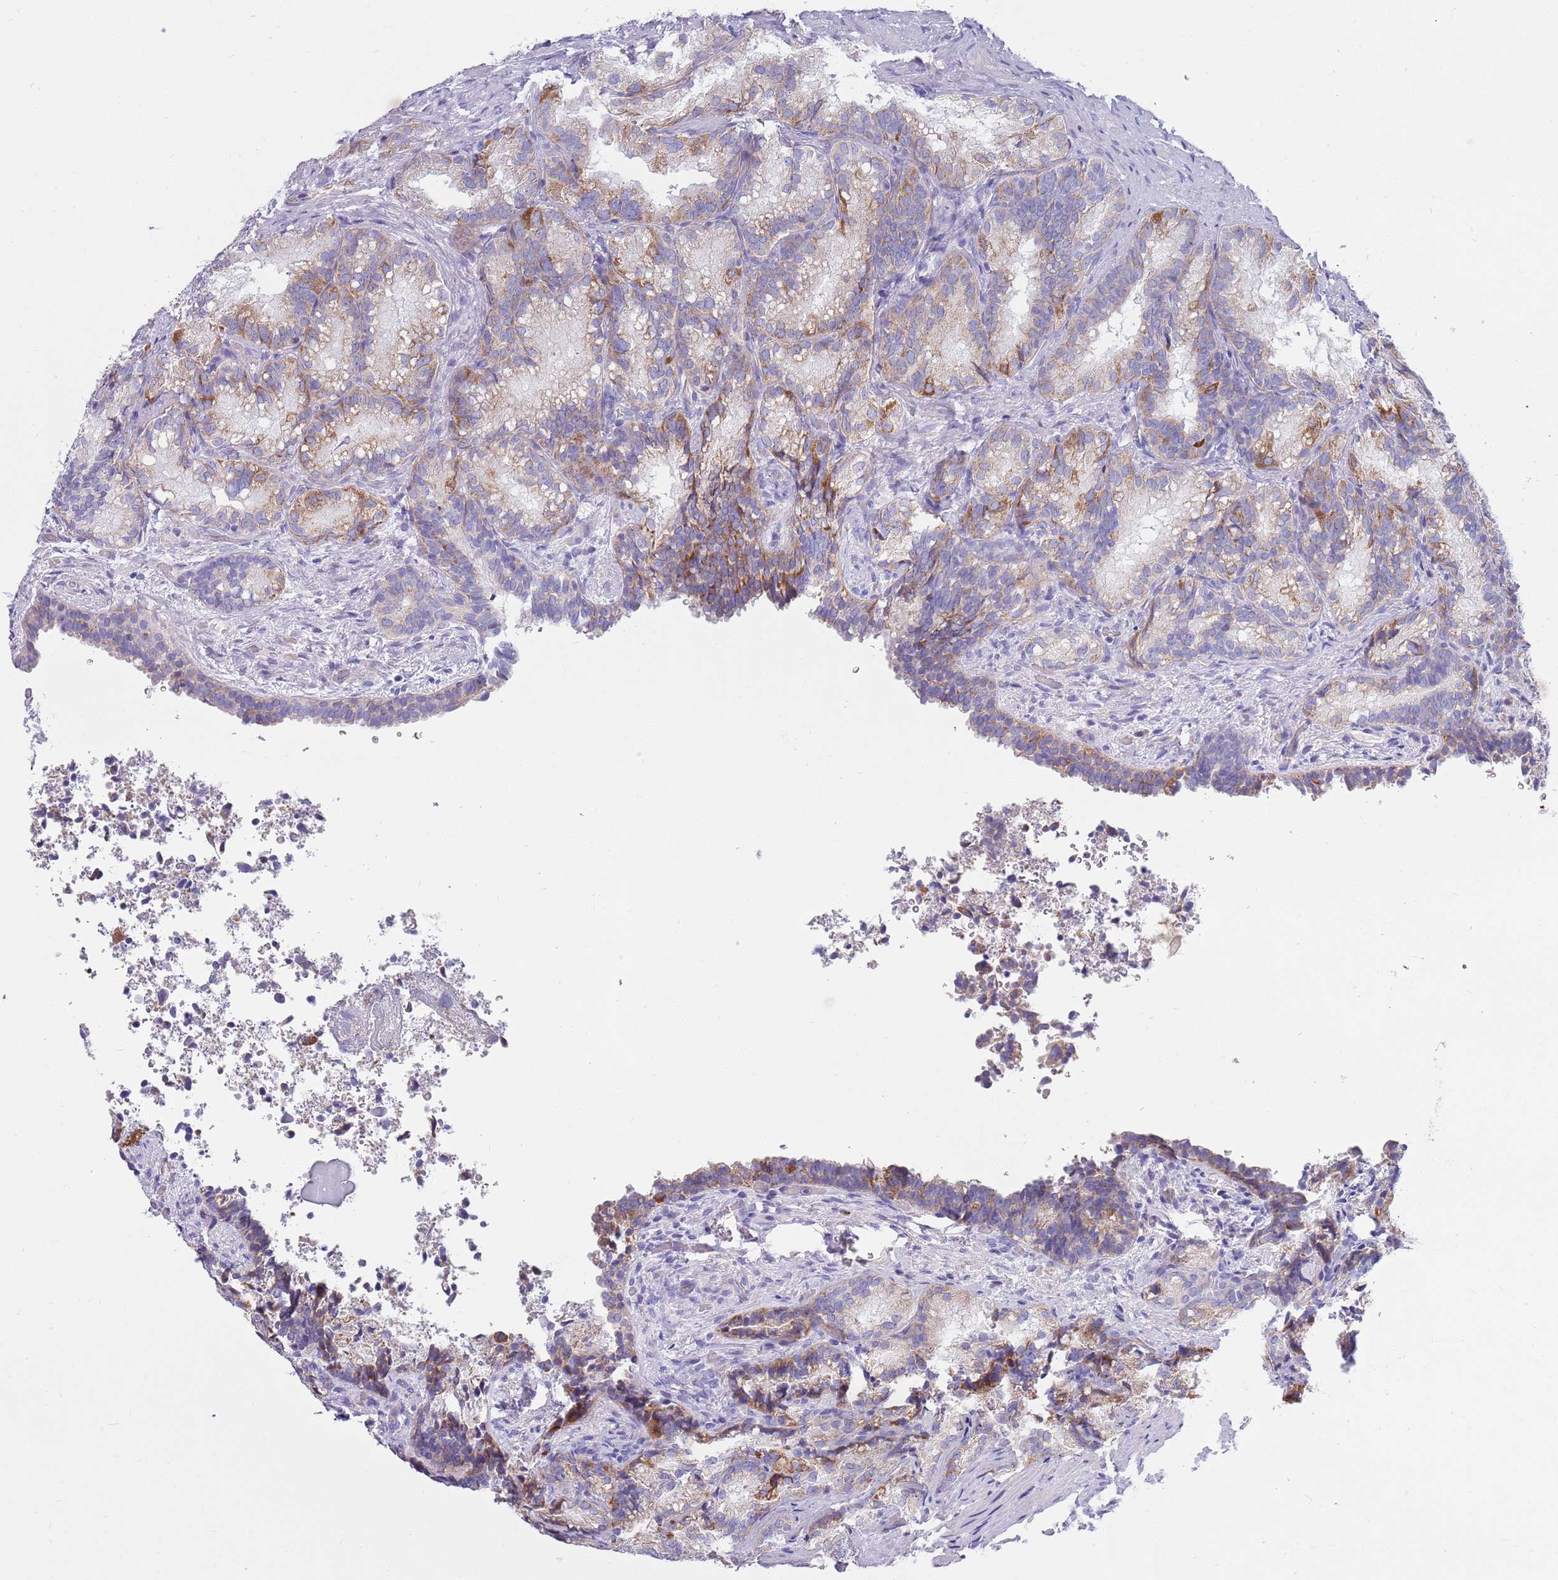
{"staining": {"intensity": "moderate", "quantity": "25%-75%", "location": "cytoplasmic/membranous"}, "tissue": "seminal vesicle", "cell_type": "Glandular cells", "image_type": "normal", "snomed": [{"axis": "morphology", "description": "Normal tissue, NOS"}, {"axis": "topography", "description": "Seminal veicle"}], "caption": "High-power microscopy captured an immunohistochemistry histopathology image of benign seminal vesicle, revealing moderate cytoplasmic/membranous expression in approximately 25%-75% of glandular cells. Immunohistochemistry (ihc) stains the protein in brown and the nuclei are stained blue.", "gene": "EMC8", "patient": {"sex": "male", "age": 58}}